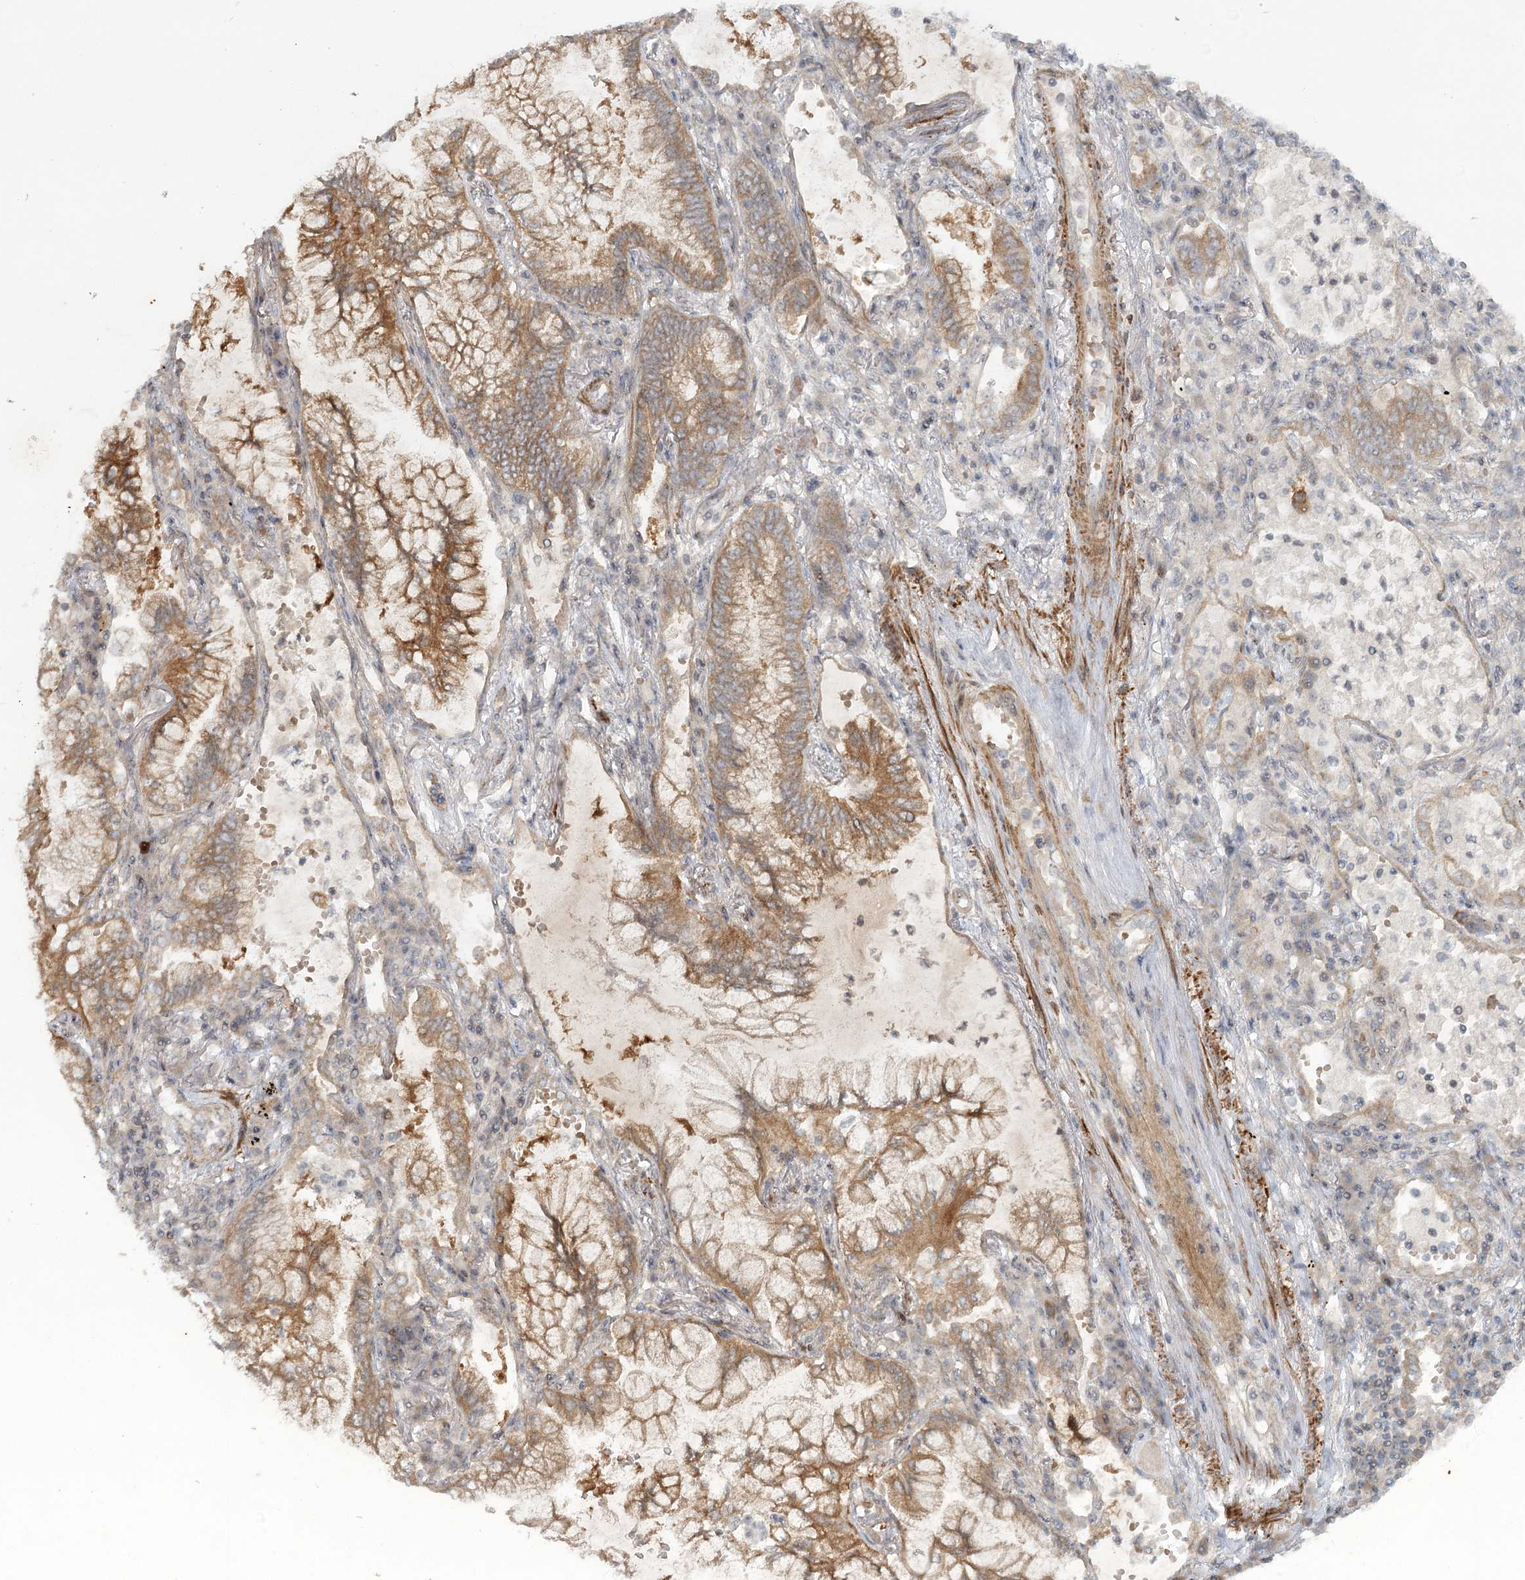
{"staining": {"intensity": "moderate", "quantity": ">75%", "location": "cytoplasmic/membranous"}, "tissue": "lung cancer", "cell_type": "Tumor cells", "image_type": "cancer", "snomed": [{"axis": "morphology", "description": "Adenocarcinoma, NOS"}, {"axis": "topography", "description": "Lung"}], "caption": "The histopathology image shows a brown stain indicating the presence of a protein in the cytoplasmic/membranous of tumor cells in lung cancer (adenocarcinoma).", "gene": "SH2D3A", "patient": {"sex": "female", "age": 70}}